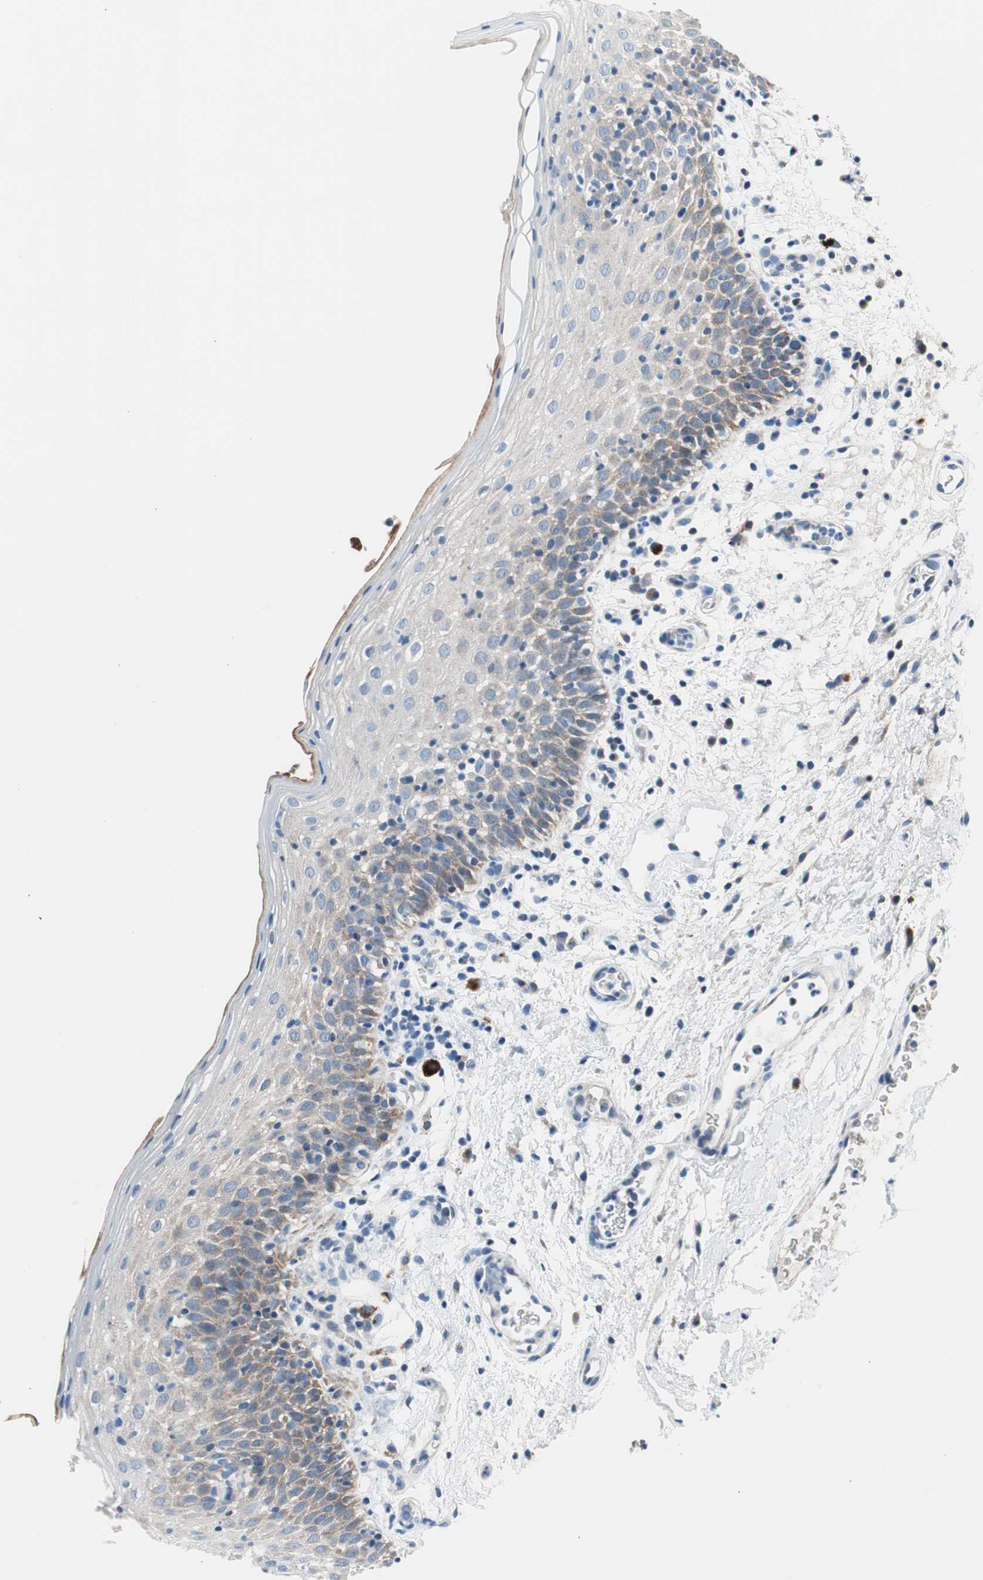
{"staining": {"intensity": "weak", "quantity": "<25%", "location": "cytoplasmic/membranous"}, "tissue": "oral mucosa", "cell_type": "Squamous epithelial cells", "image_type": "normal", "snomed": [{"axis": "morphology", "description": "Normal tissue, NOS"}, {"axis": "morphology", "description": "Squamous cell carcinoma, NOS"}, {"axis": "topography", "description": "Skeletal muscle"}, {"axis": "topography", "description": "Oral tissue"}], "caption": "A histopathology image of human oral mucosa is negative for staining in squamous epithelial cells. (Stains: DAB IHC with hematoxylin counter stain, Microscopy: brightfield microscopy at high magnification).", "gene": "PRDX2", "patient": {"sex": "male", "age": 71}}